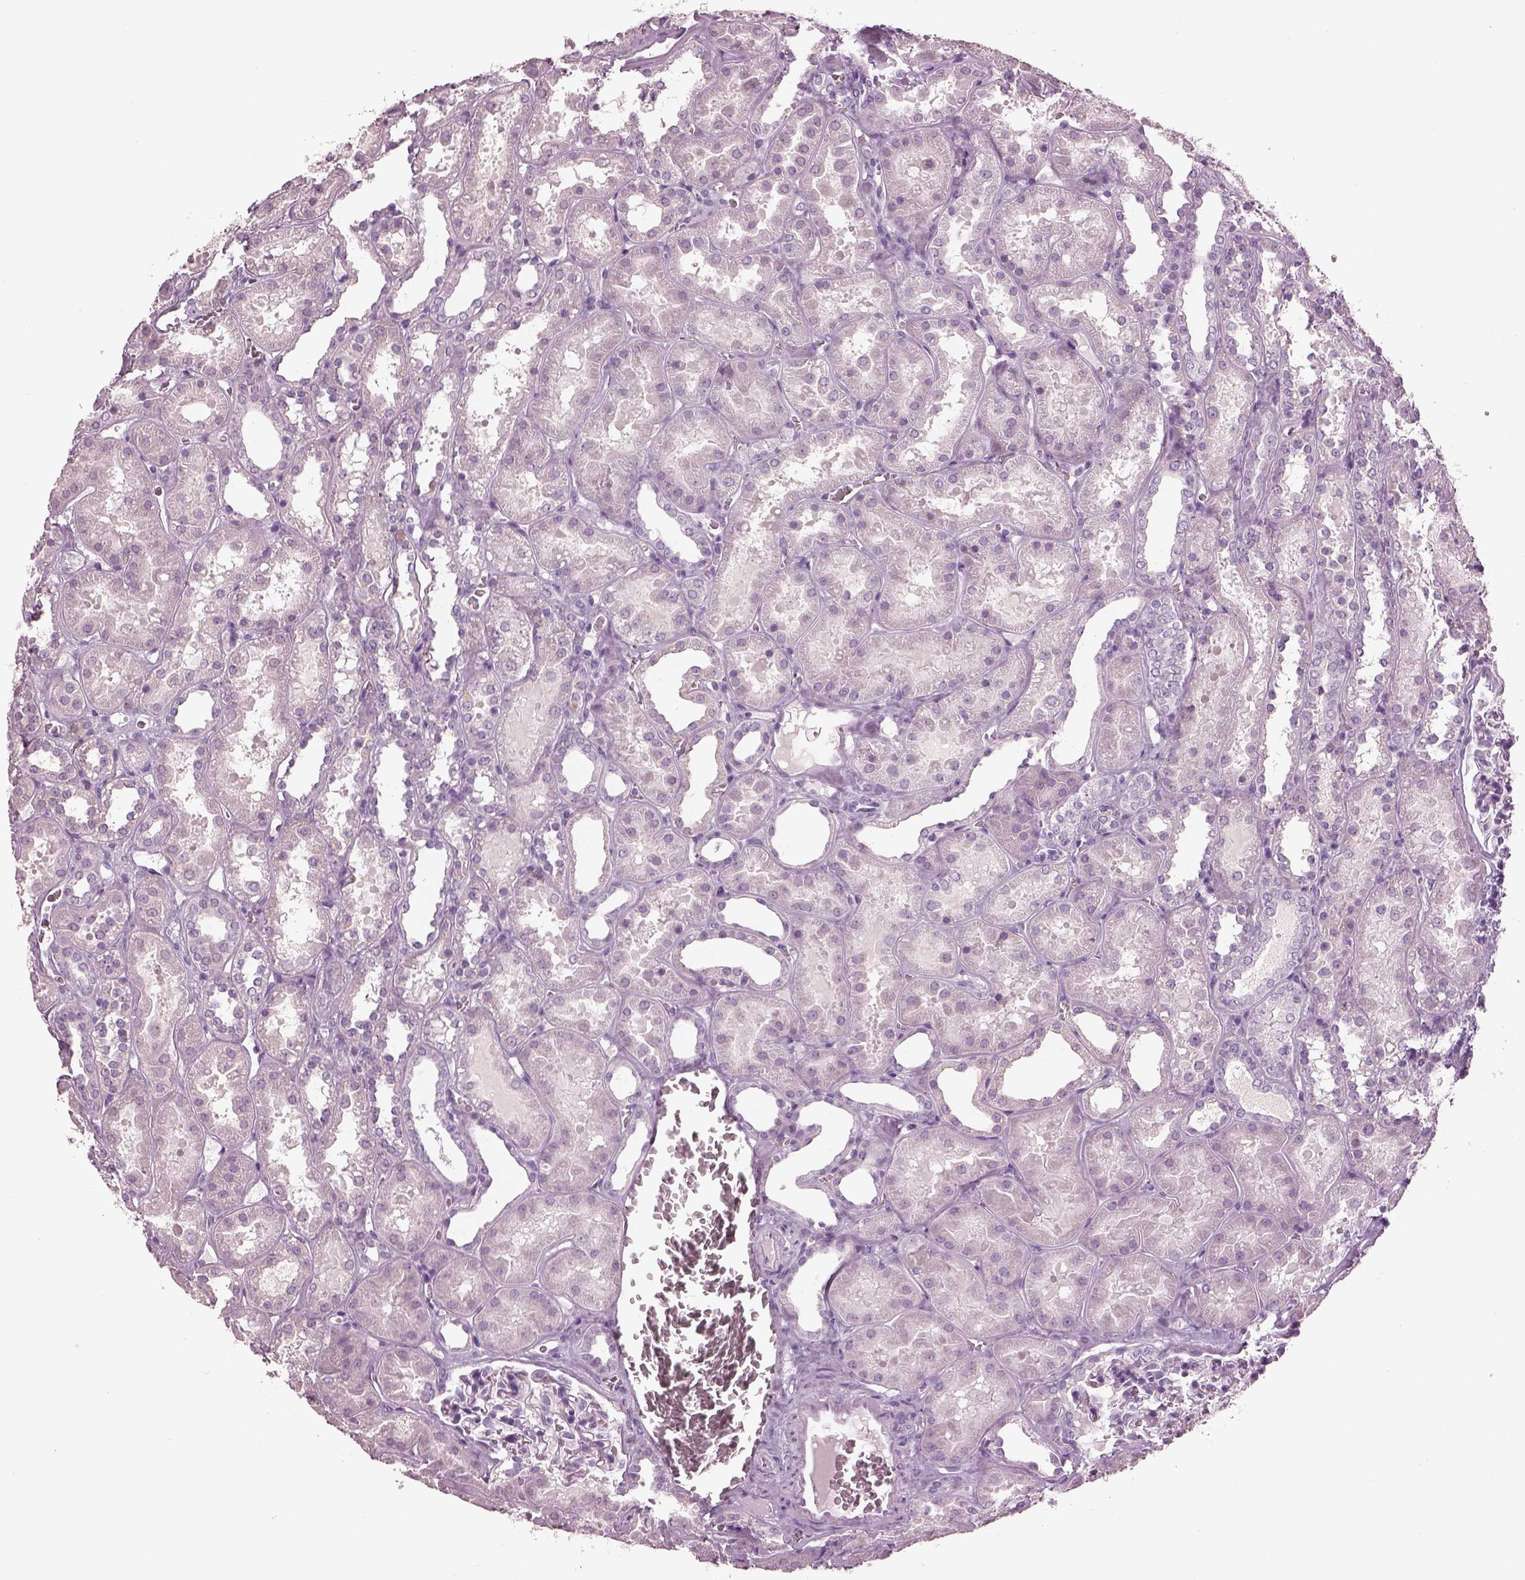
{"staining": {"intensity": "negative", "quantity": "none", "location": "none"}, "tissue": "kidney", "cell_type": "Cells in glomeruli", "image_type": "normal", "snomed": [{"axis": "morphology", "description": "Normal tissue, NOS"}, {"axis": "topography", "description": "Kidney"}], "caption": "Immunohistochemistry of normal human kidney reveals no expression in cells in glomeruli.", "gene": "PACRG", "patient": {"sex": "female", "age": 41}}